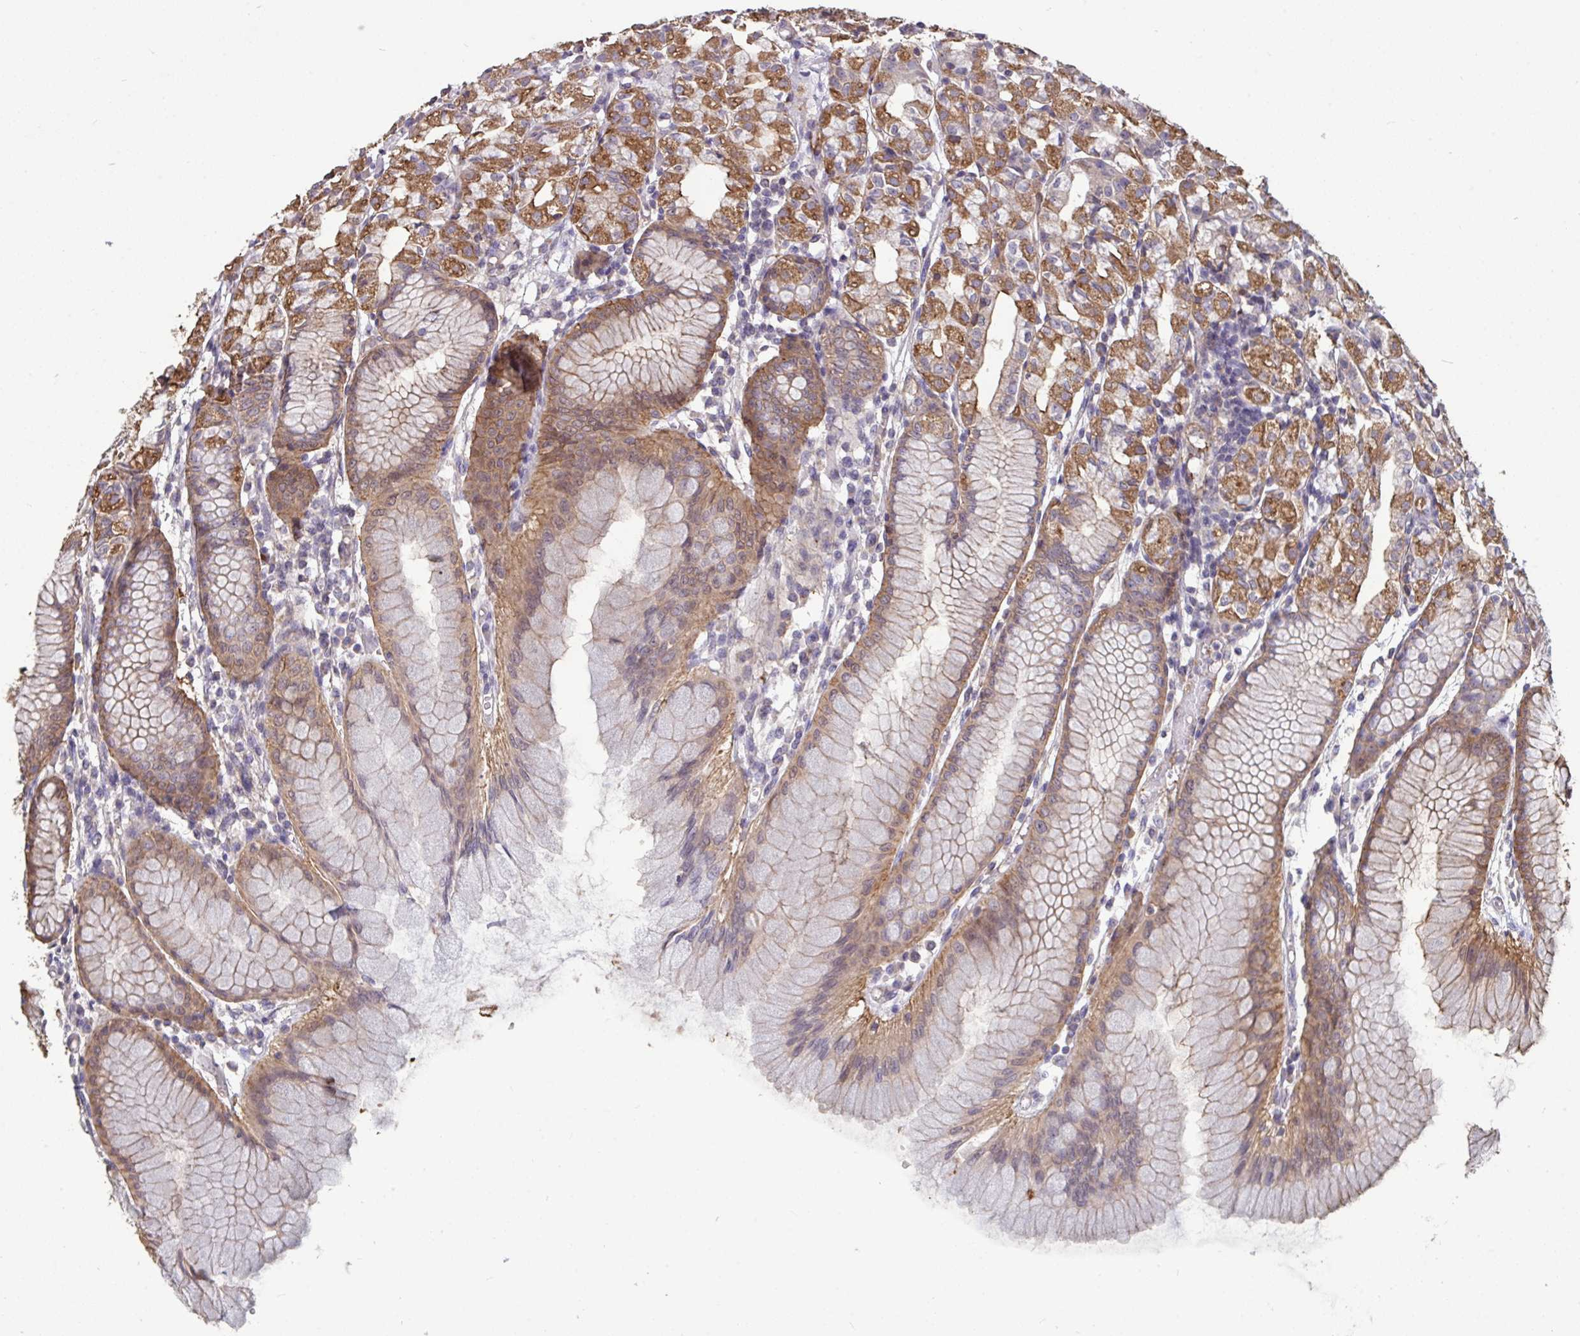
{"staining": {"intensity": "moderate", "quantity": ">75%", "location": "cytoplasmic/membranous"}, "tissue": "stomach", "cell_type": "Glandular cells", "image_type": "normal", "snomed": [{"axis": "morphology", "description": "Normal tissue, NOS"}, {"axis": "topography", "description": "Stomach"}], "caption": "Immunohistochemical staining of unremarkable stomach reveals moderate cytoplasmic/membranous protein expression in approximately >75% of glandular cells.", "gene": "ISCU", "patient": {"sex": "female", "age": 57}}